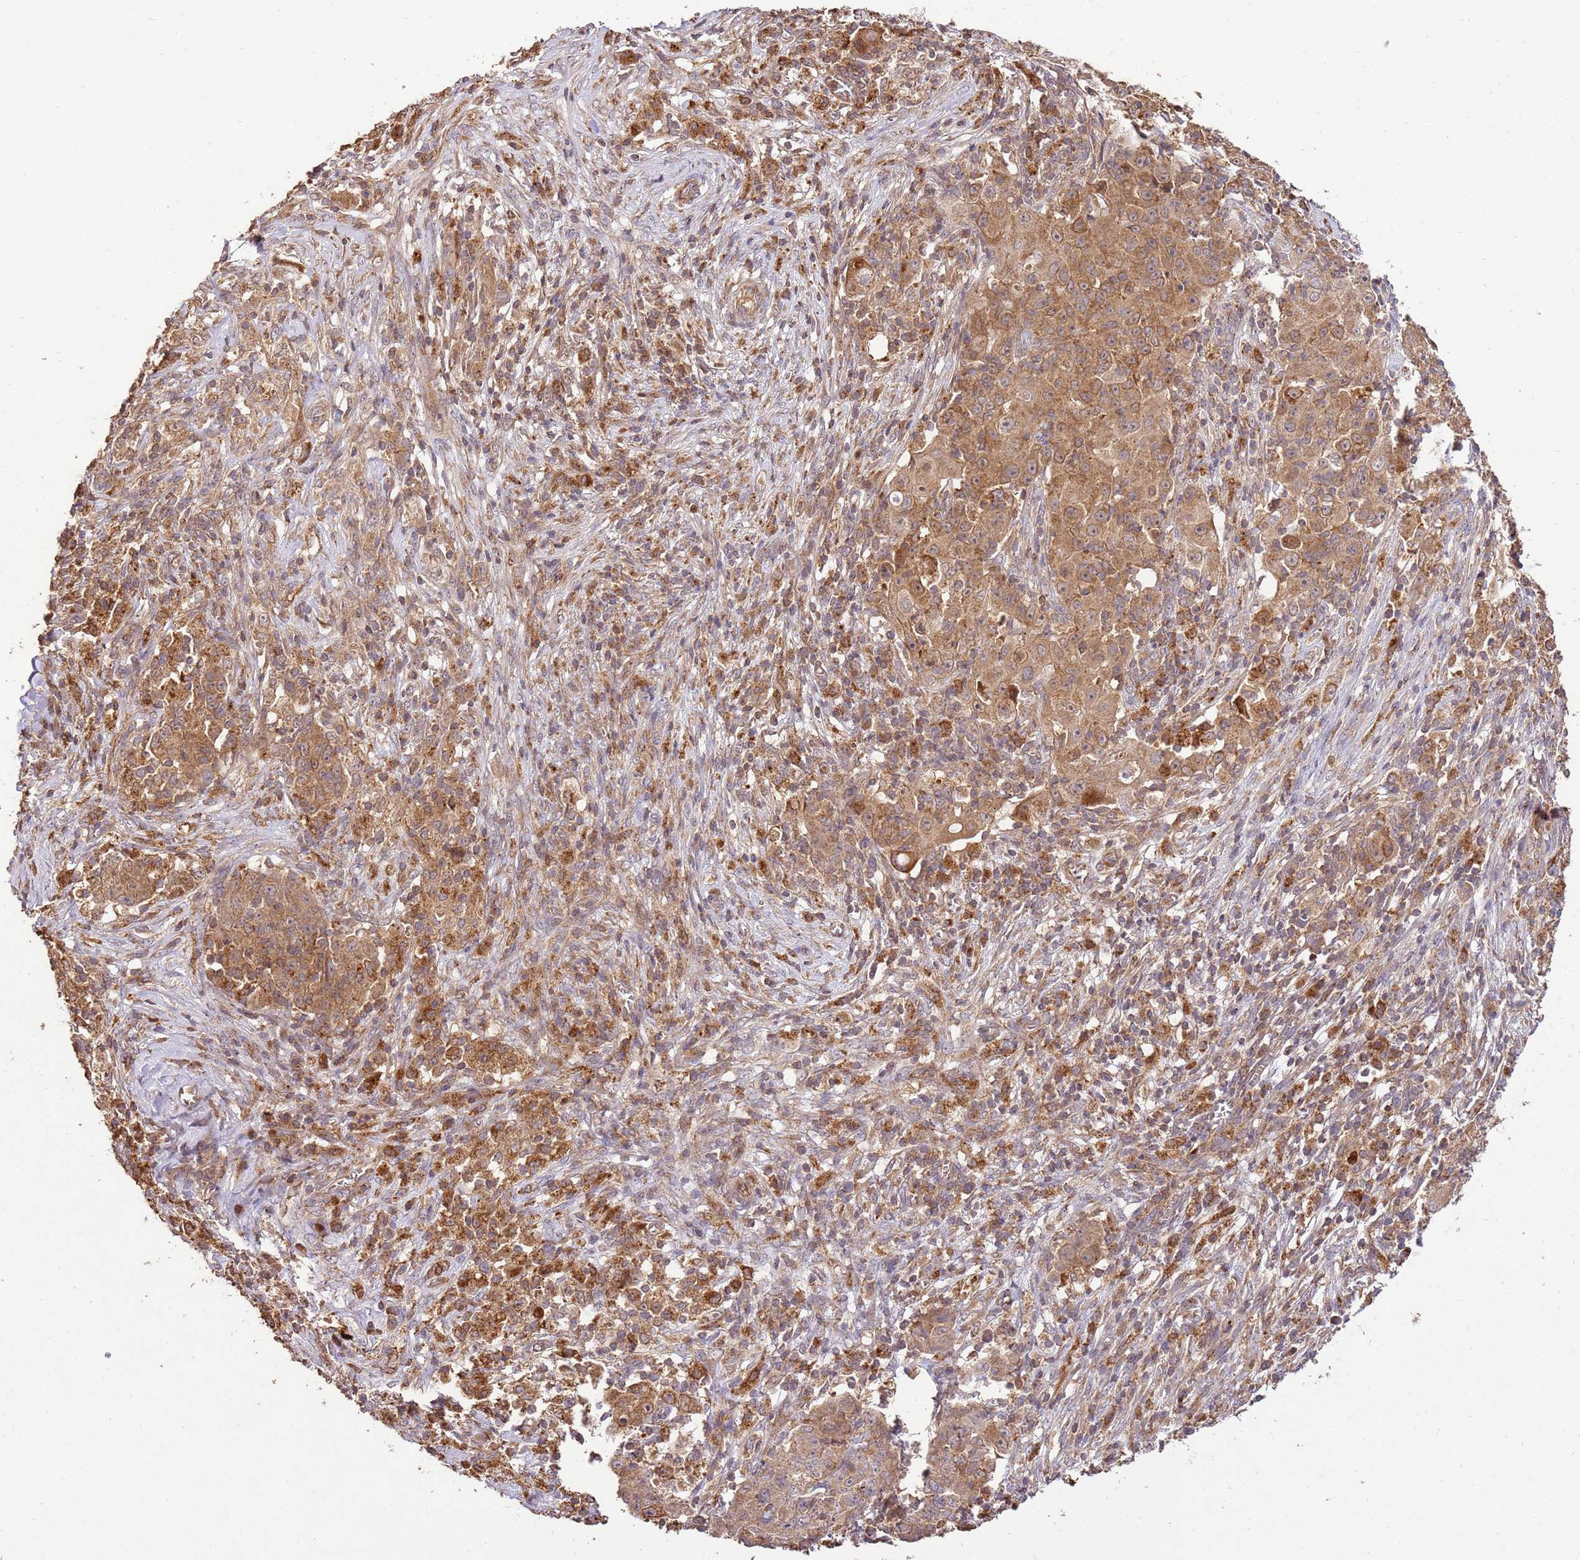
{"staining": {"intensity": "moderate", "quantity": ">75%", "location": "cytoplasmic/membranous"}, "tissue": "ovarian cancer", "cell_type": "Tumor cells", "image_type": "cancer", "snomed": [{"axis": "morphology", "description": "Carcinoma, endometroid"}, {"axis": "topography", "description": "Ovary"}], "caption": "Human ovarian cancer stained for a protein (brown) demonstrates moderate cytoplasmic/membranous positive staining in about >75% of tumor cells.", "gene": "LRRC28", "patient": {"sex": "female", "age": 42}}